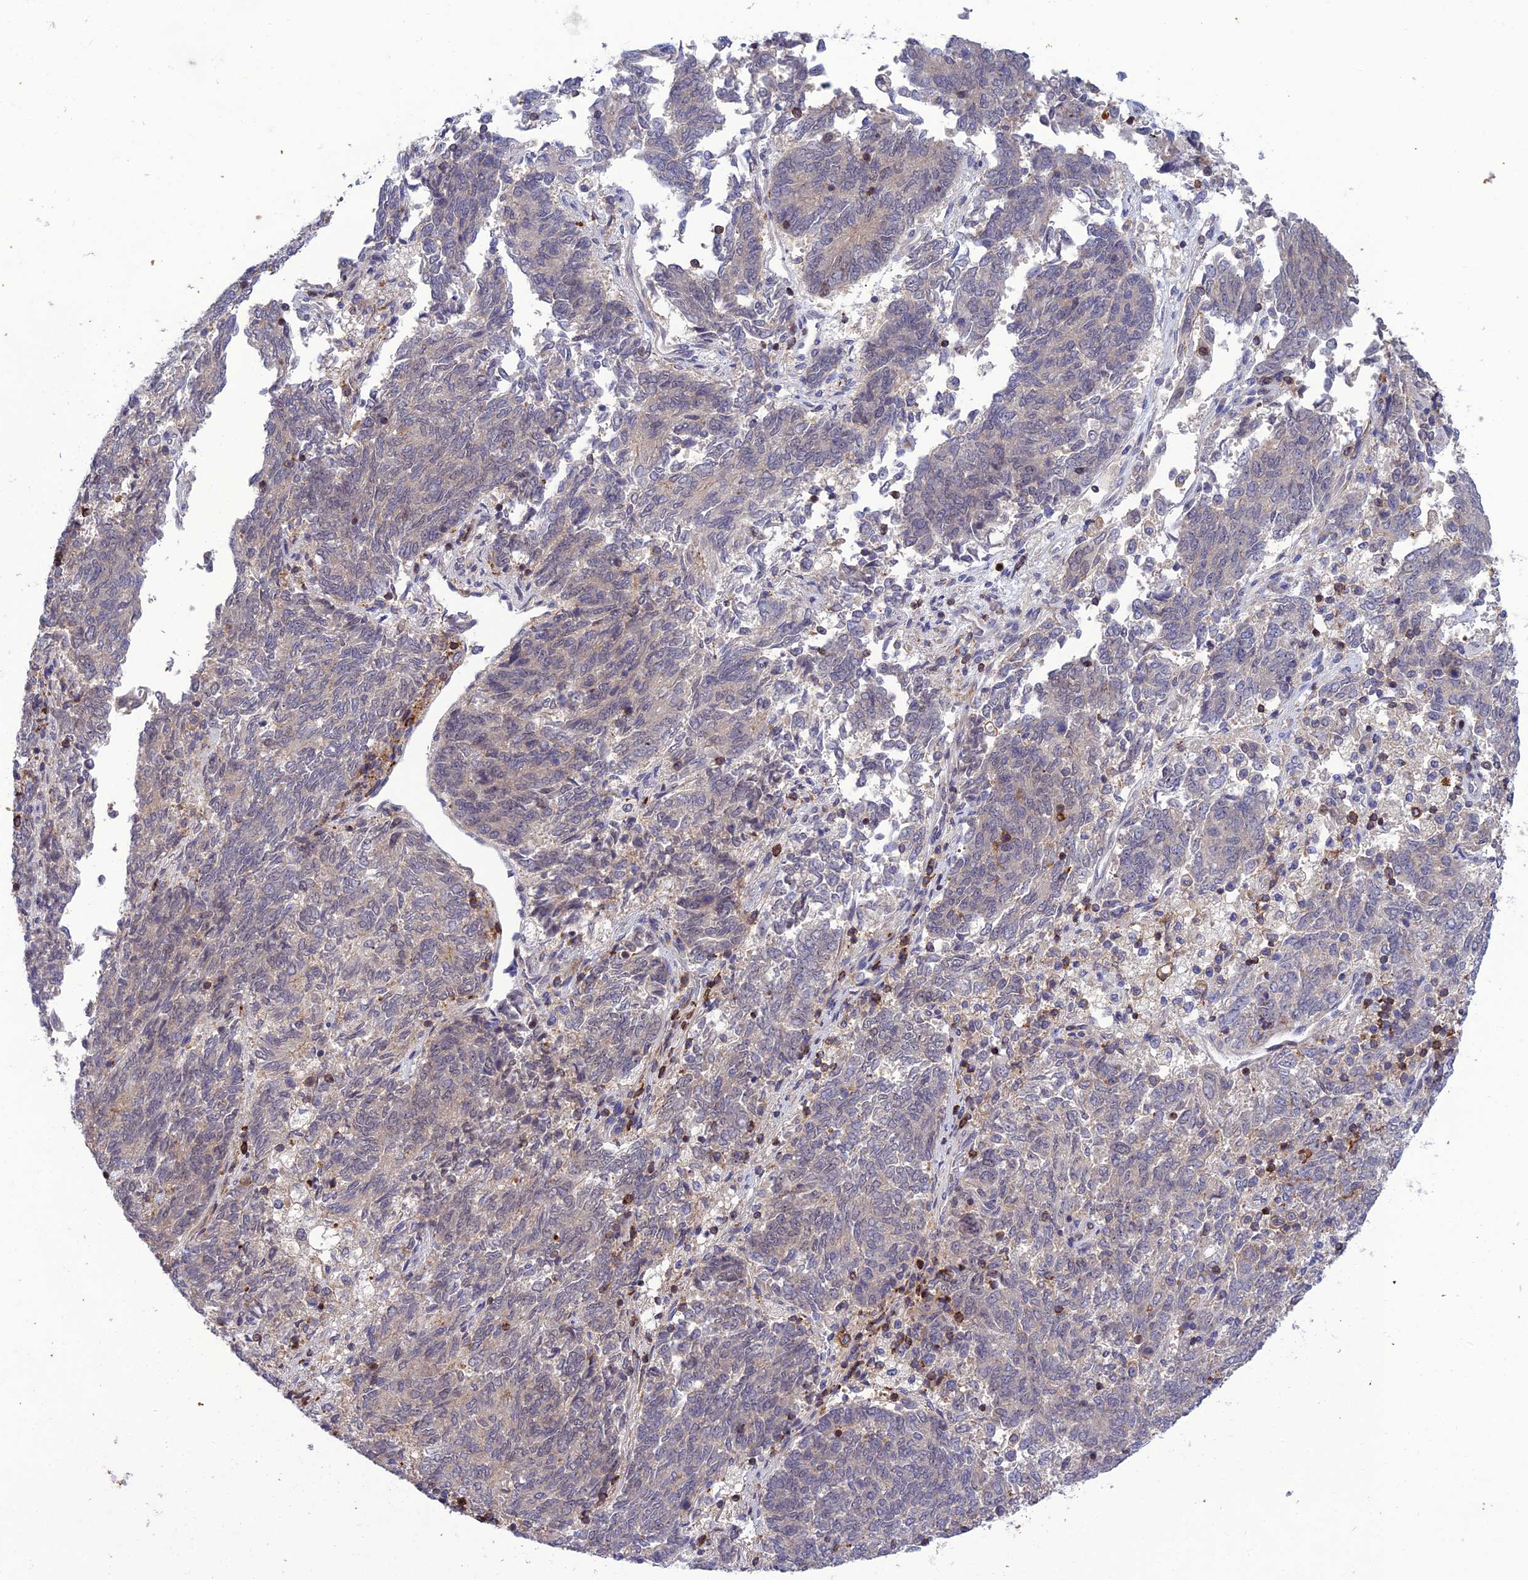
{"staining": {"intensity": "negative", "quantity": "none", "location": "none"}, "tissue": "endometrial cancer", "cell_type": "Tumor cells", "image_type": "cancer", "snomed": [{"axis": "morphology", "description": "Adenocarcinoma, NOS"}, {"axis": "topography", "description": "Endometrium"}], "caption": "A micrograph of human endometrial cancer (adenocarcinoma) is negative for staining in tumor cells. The staining was performed using DAB to visualize the protein expression in brown, while the nuclei were stained in blue with hematoxylin (Magnification: 20x).", "gene": "FAM76A", "patient": {"sex": "female", "age": 80}}